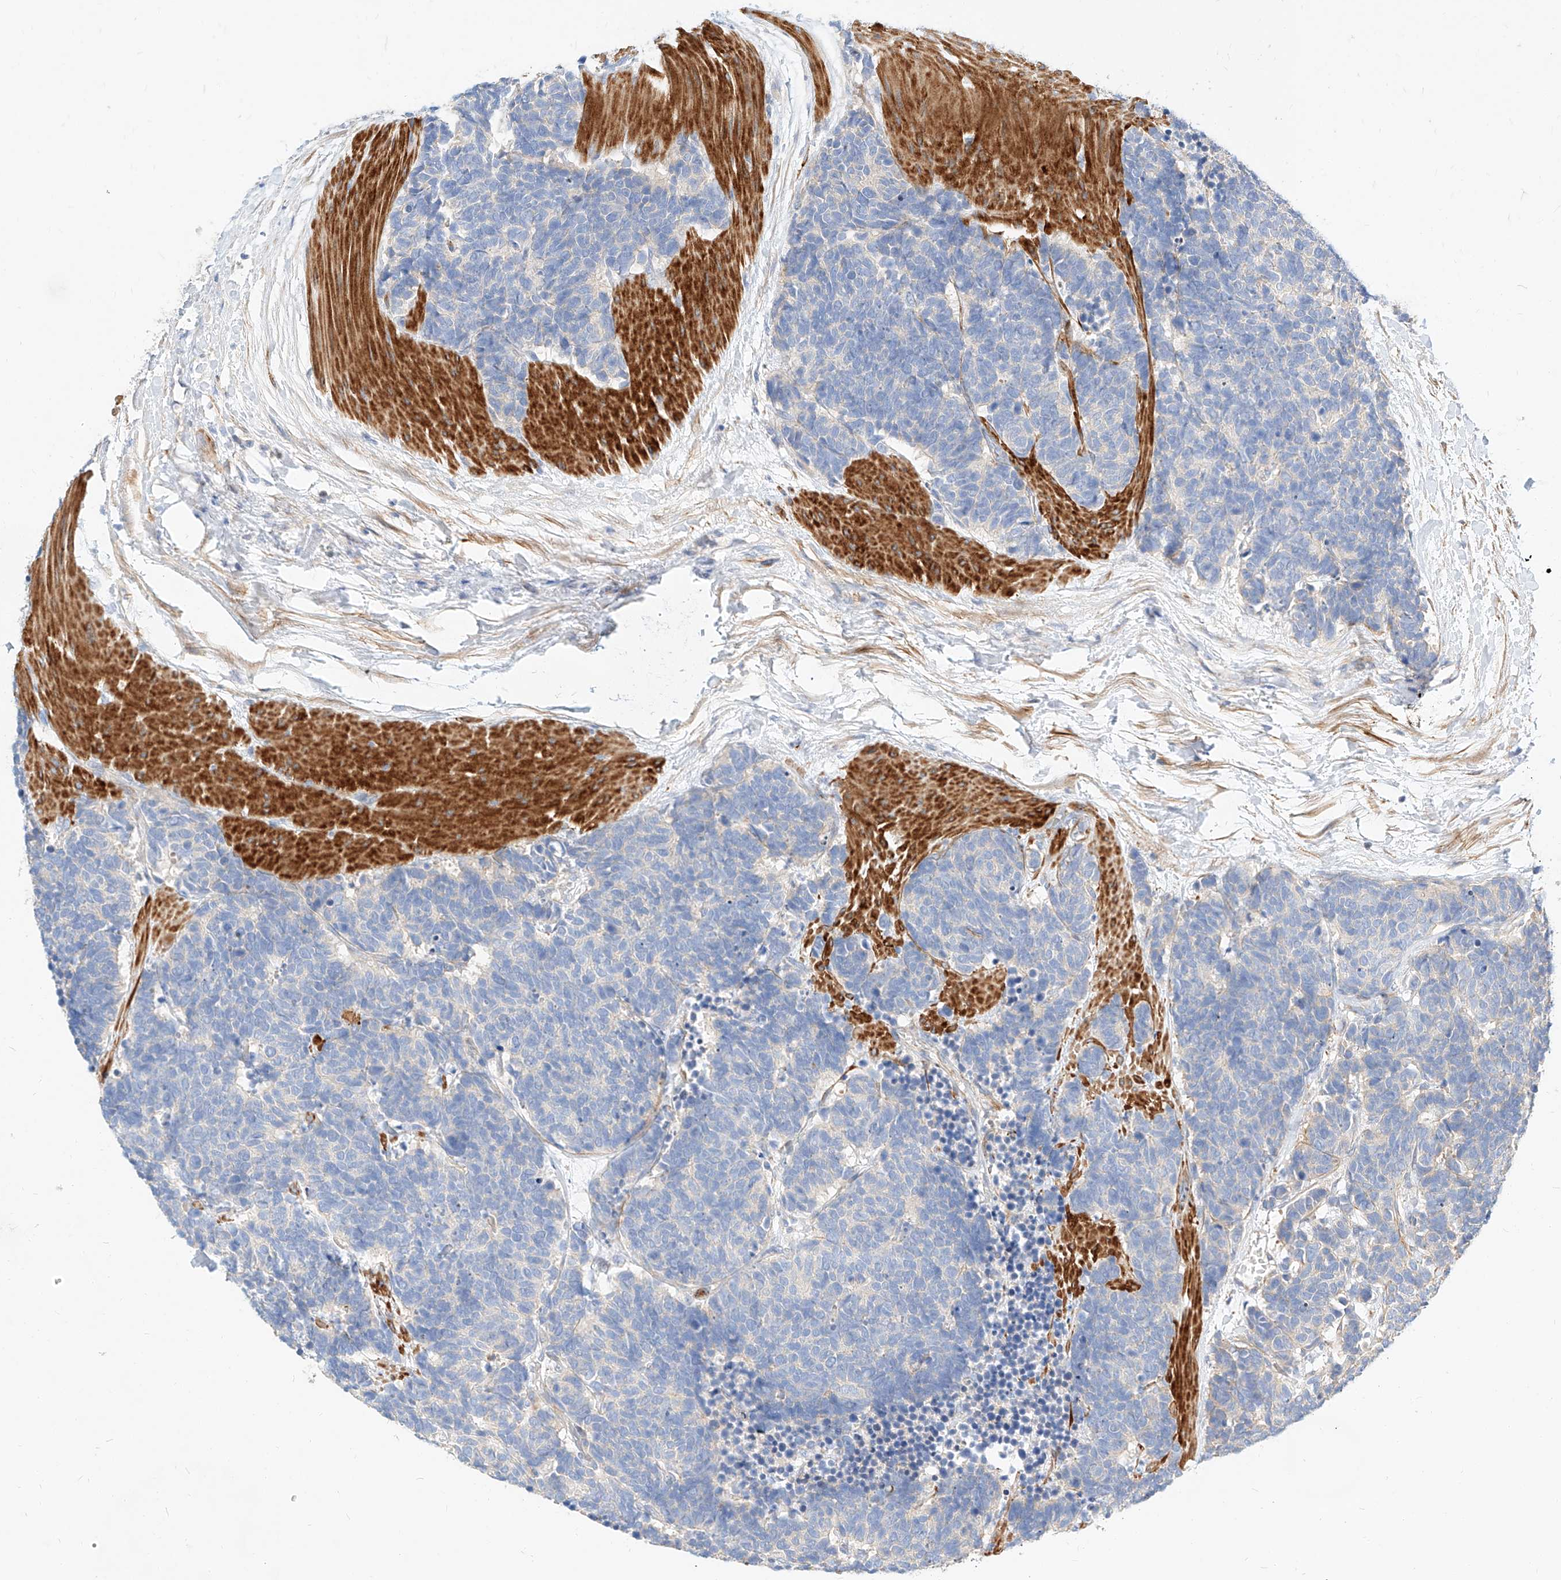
{"staining": {"intensity": "negative", "quantity": "none", "location": "none"}, "tissue": "carcinoid", "cell_type": "Tumor cells", "image_type": "cancer", "snomed": [{"axis": "morphology", "description": "Carcinoma, NOS"}, {"axis": "morphology", "description": "Carcinoid, malignant, NOS"}, {"axis": "topography", "description": "Urinary bladder"}], "caption": "Tumor cells are negative for protein expression in human carcinoid.", "gene": "KCNH5", "patient": {"sex": "male", "age": 57}}